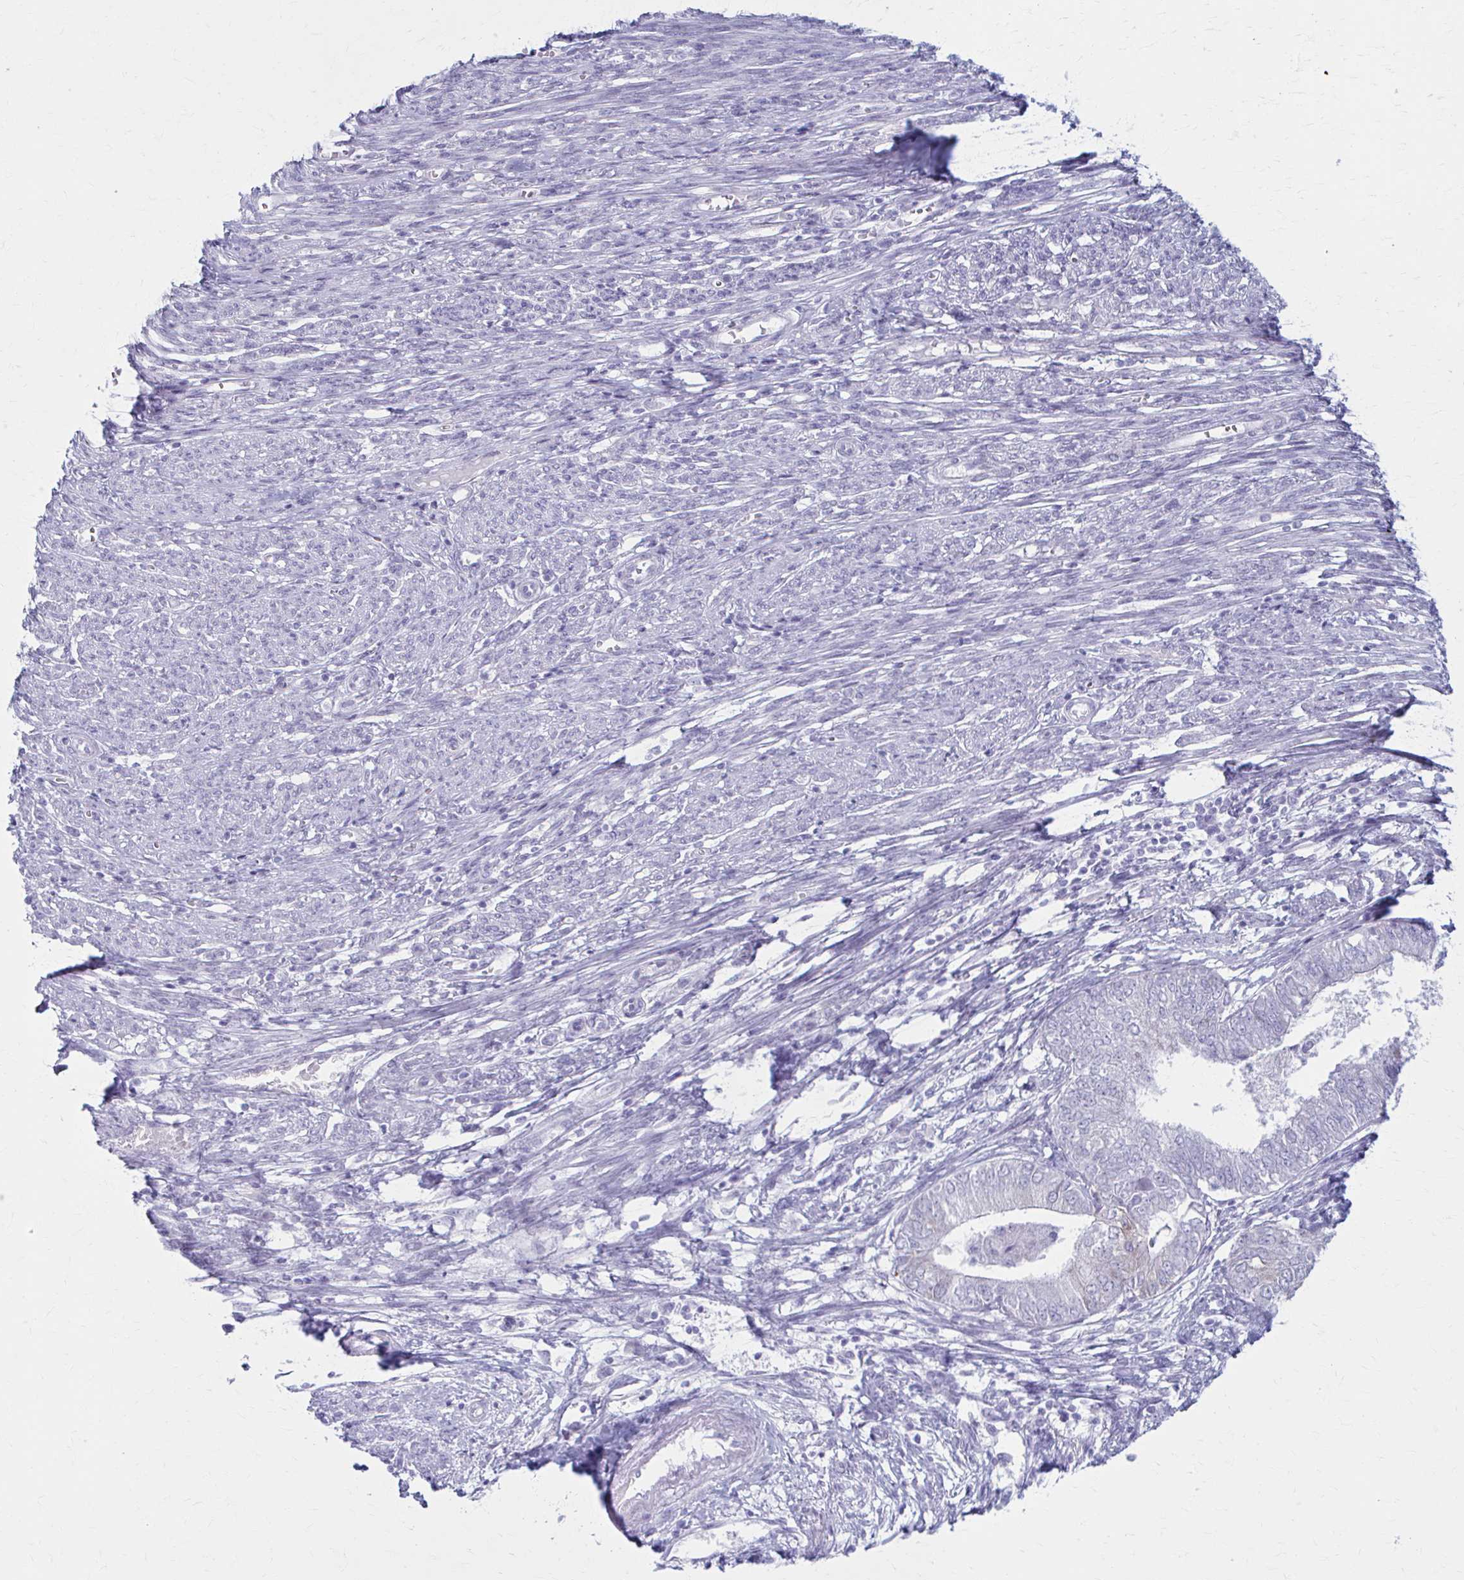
{"staining": {"intensity": "negative", "quantity": "none", "location": "none"}, "tissue": "endometrial cancer", "cell_type": "Tumor cells", "image_type": "cancer", "snomed": [{"axis": "morphology", "description": "Adenocarcinoma, NOS"}, {"axis": "topography", "description": "Endometrium"}], "caption": "DAB (3,3'-diaminobenzidine) immunohistochemical staining of human adenocarcinoma (endometrial) demonstrates no significant positivity in tumor cells.", "gene": "PRKRA", "patient": {"sex": "female", "age": 62}}